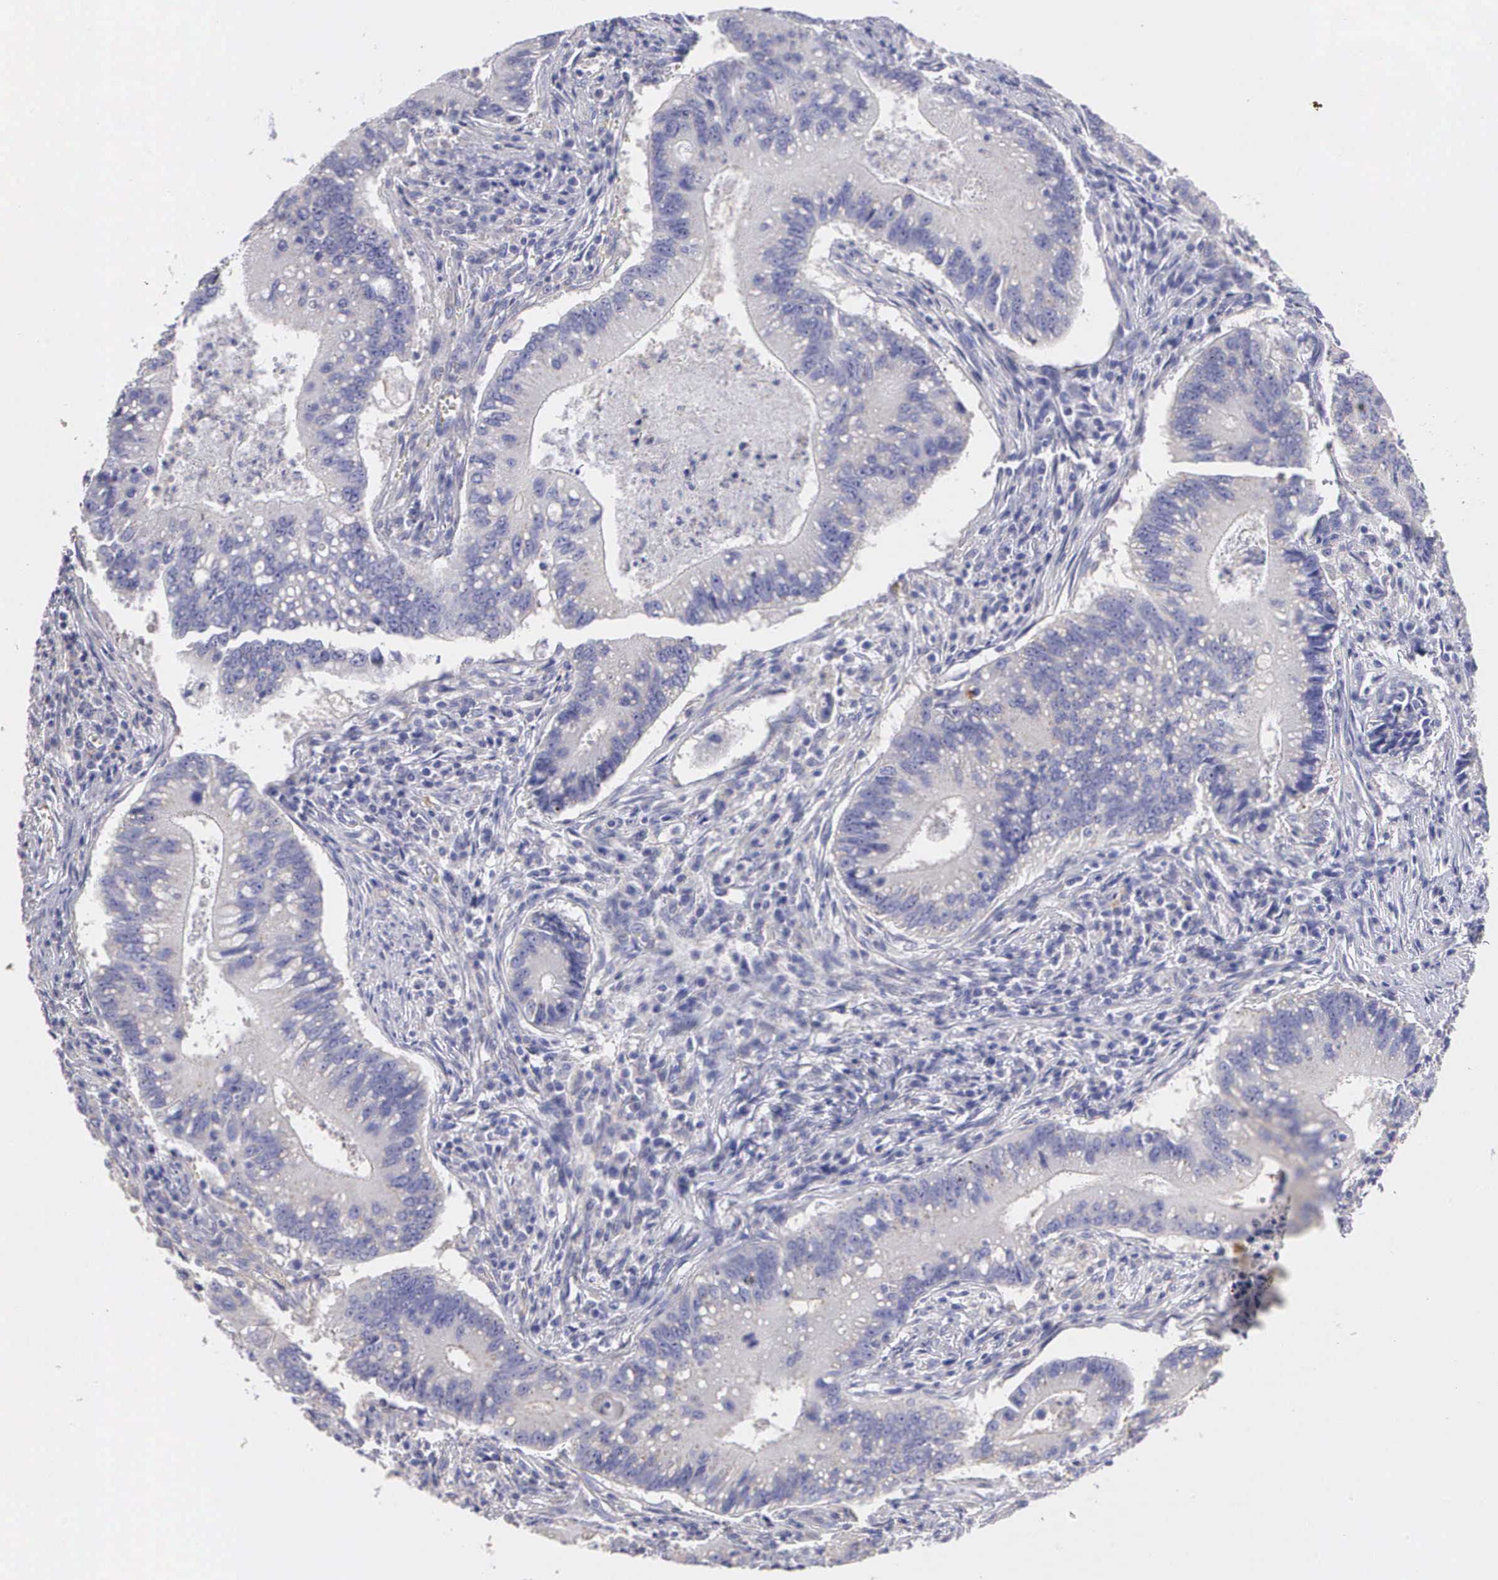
{"staining": {"intensity": "negative", "quantity": "none", "location": "none"}, "tissue": "colorectal cancer", "cell_type": "Tumor cells", "image_type": "cancer", "snomed": [{"axis": "morphology", "description": "Adenocarcinoma, NOS"}, {"axis": "topography", "description": "Rectum"}], "caption": "Colorectal cancer was stained to show a protein in brown. There is no significant staining in tumor cells.", "gene": "CLU", "patient": {"sex": "female", "age": 81}}